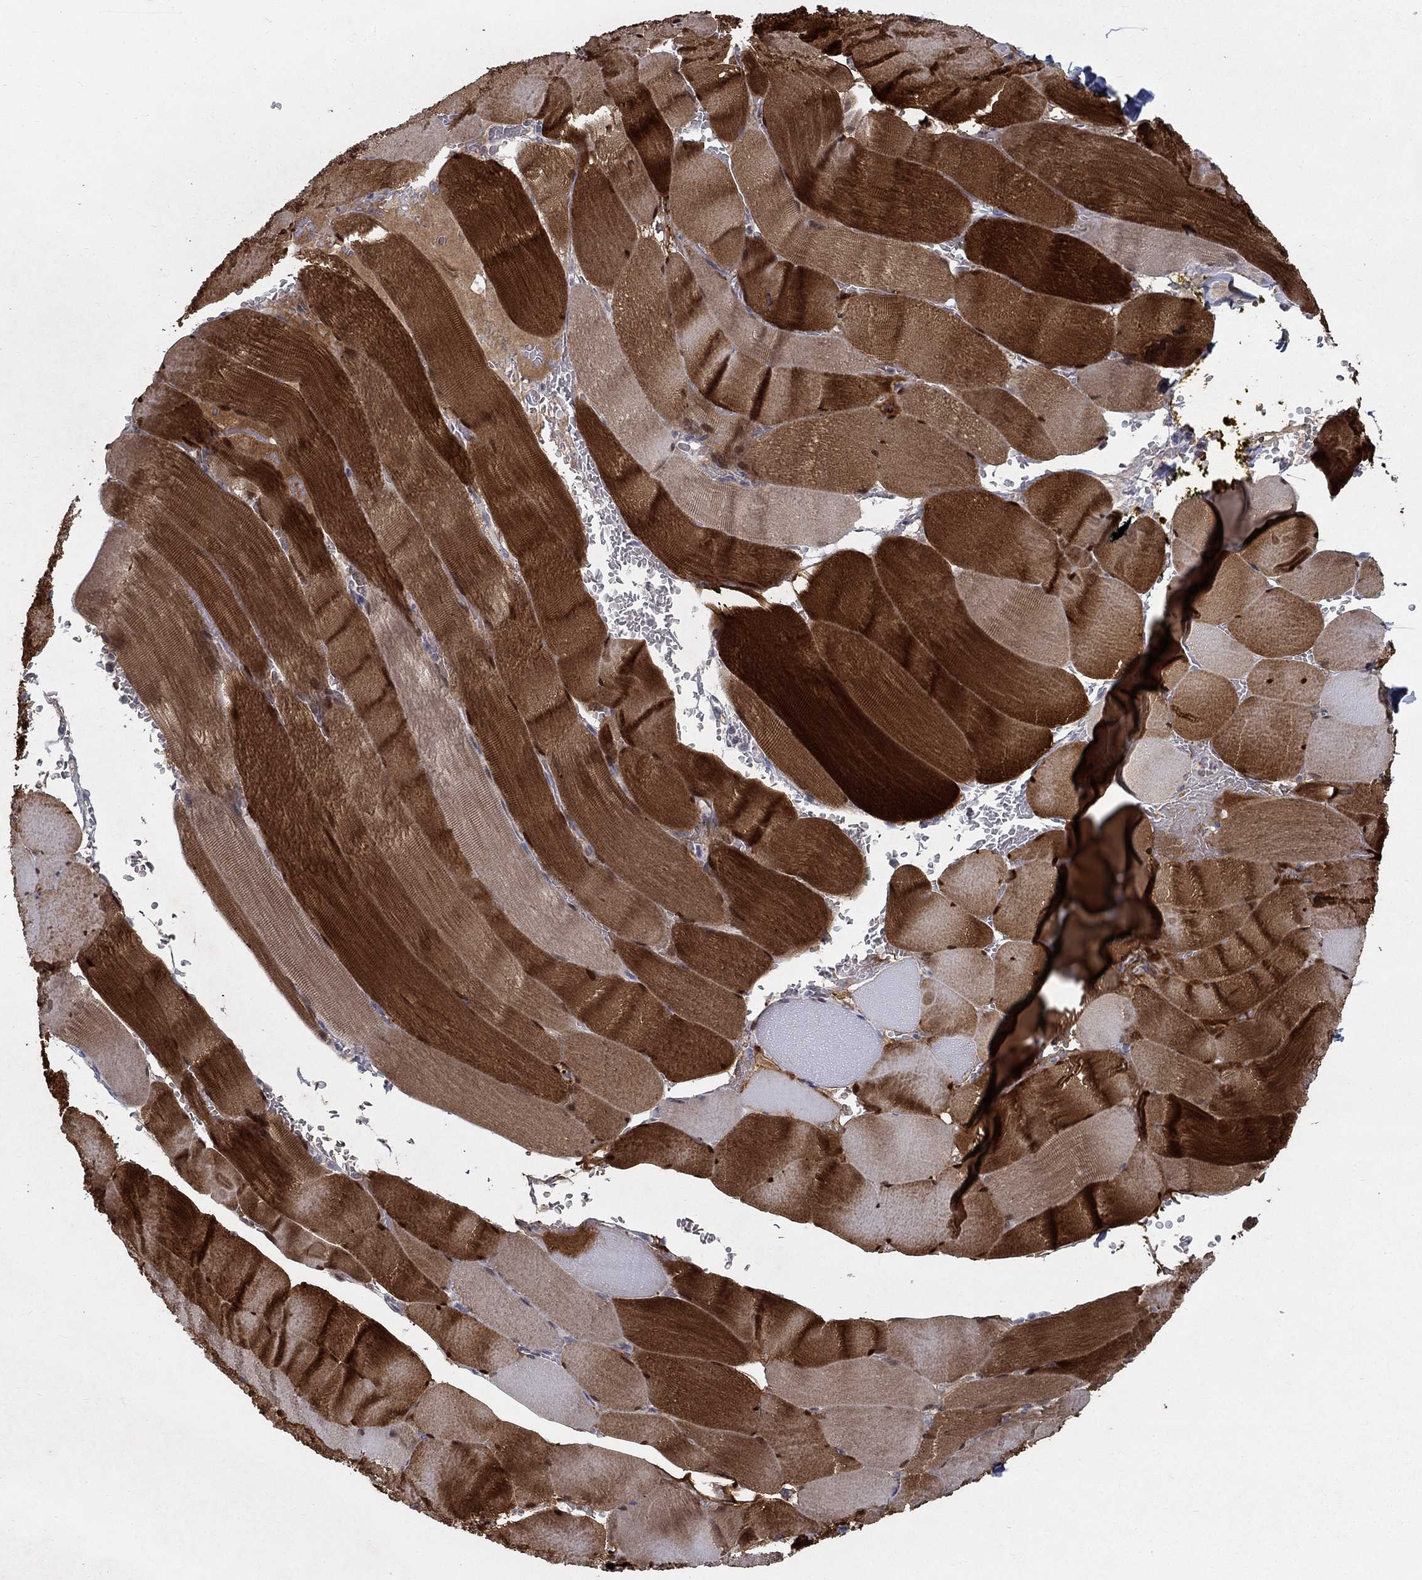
{"staining": {"intensity": "strong", "quantity": "25%-75%", "location": "cytoplasmic/membranous"}, "tissue": "skeletal muscle", "cell_type": "Myocytes", "image_type": "normal", "snomed": [{"axis": "morphology", "description": "Normal tissue, NOS"}, {"axis": "topography", "description": "Skeletal muscle"}], "caption": "Human skeletal muscle stained with a brown dye exhibits strong cytoplasmic/membranous positive staining in approximately 25%-75% of myocytes.", "gene": "MTSS2", "patient": {"sex": "male", "age": 56}}